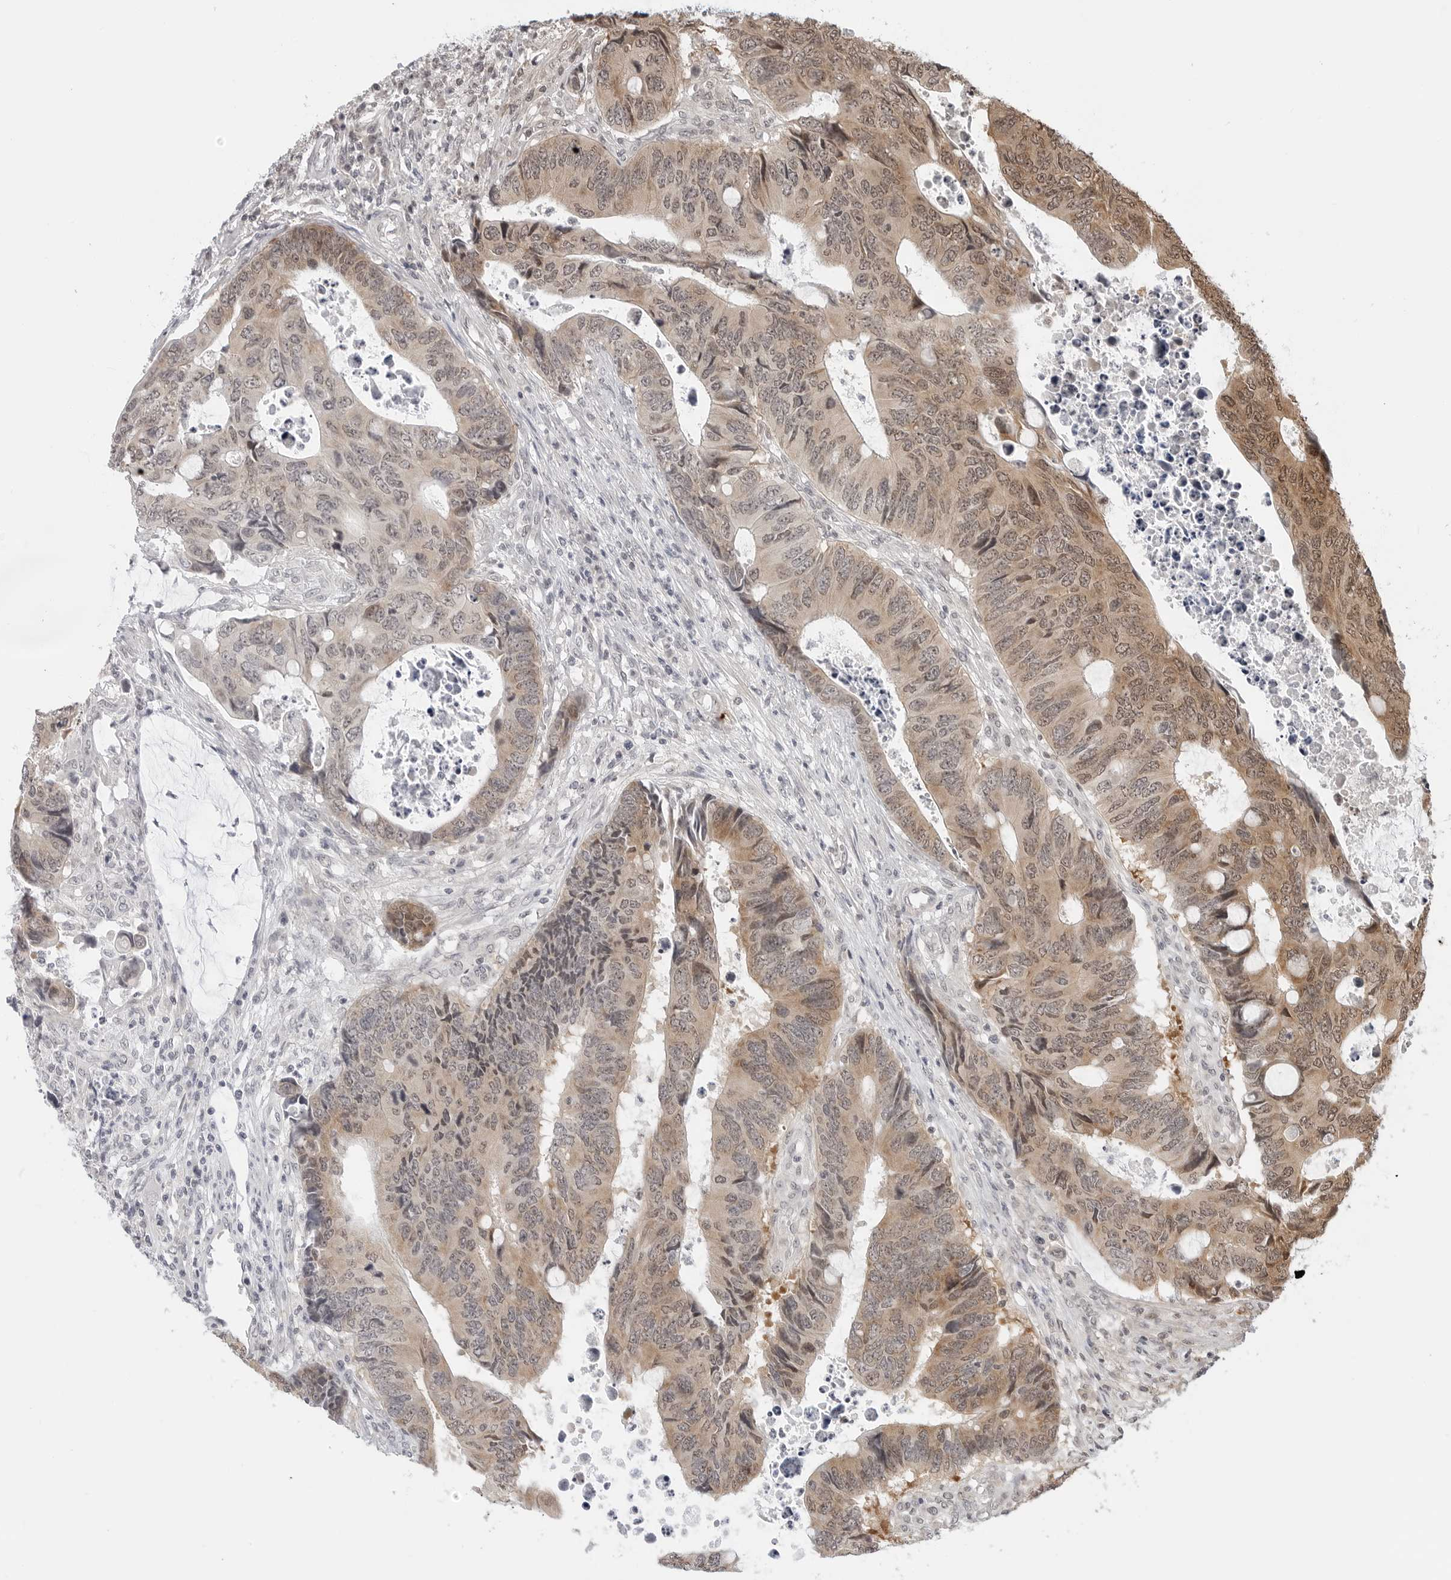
{"staining": {"intensity": "moderate", "quantity": "25%-75%", "location": "cytoplasmic/membranous,nuclear"}, "tissue": "colorectal cancer", "cell_type": "Tumor cells", "image_type": "cancer", "snomed": [{"axis": "morphology", "description": "Adenocarcinoma, NOS"}, {"axis": "topography", "description": "Rectum"}], "caption": "Protein staining by immunohistochemistry (IHC) demonstrates moderate cytoplasmic/membranous and nuclear positivity in about 25%-75% of tumor cells in colorectal cancer (adenocarcinoma).", "gene": "METAP1", "patient": {"sex": "male", "age": 84}}